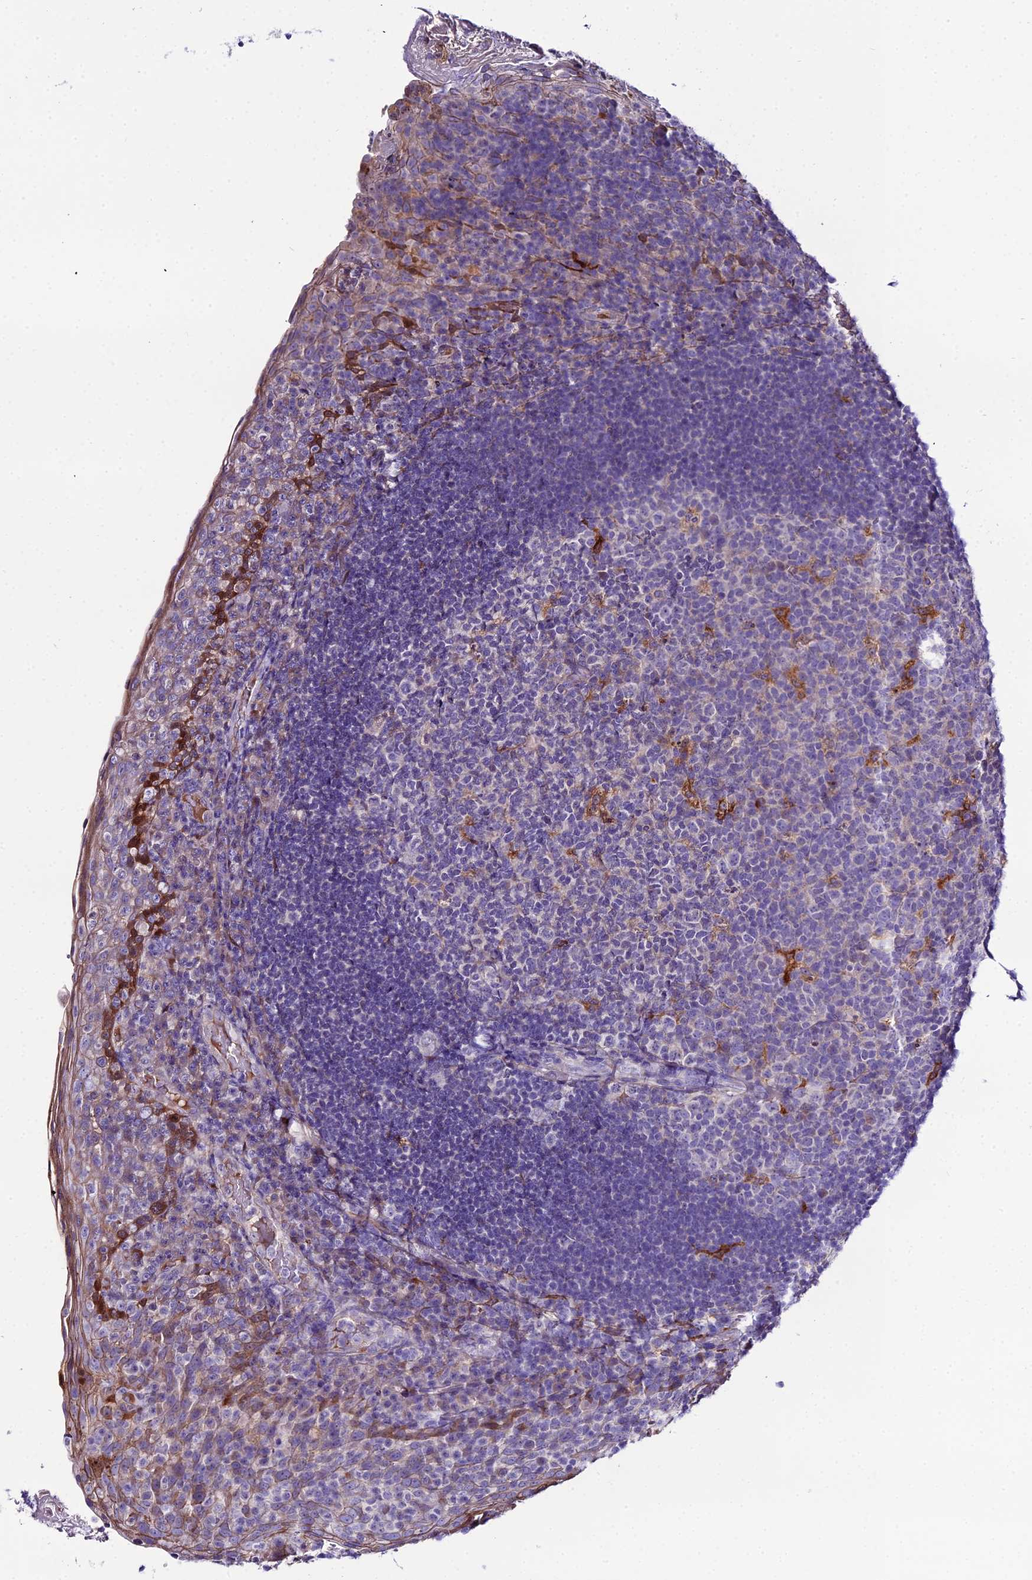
{"staining": {"intensity": "negative", "quantity": "none", "location": "none"}, "tissue": "tonsil", "cell_type": "Germinal center cells", "image_type": "normal", "snomed": [{"axis": "morphology", "description": "Normal tissue, NOS"}, {"axis": "topography", "description": "Tonsil"}], "caption": "Immunohistochemistry histopathology image of unremarkable tonsil stained for a protein (brown), which reveals no positivity in germinal center cells. (Brightfield microscopy of DAB (3,3'-diaminobenzidine) immunohistochemistry (IHC) at high magnification).", "gene": "MB21D2", "patient": {"sex": "male", "age": 17}}